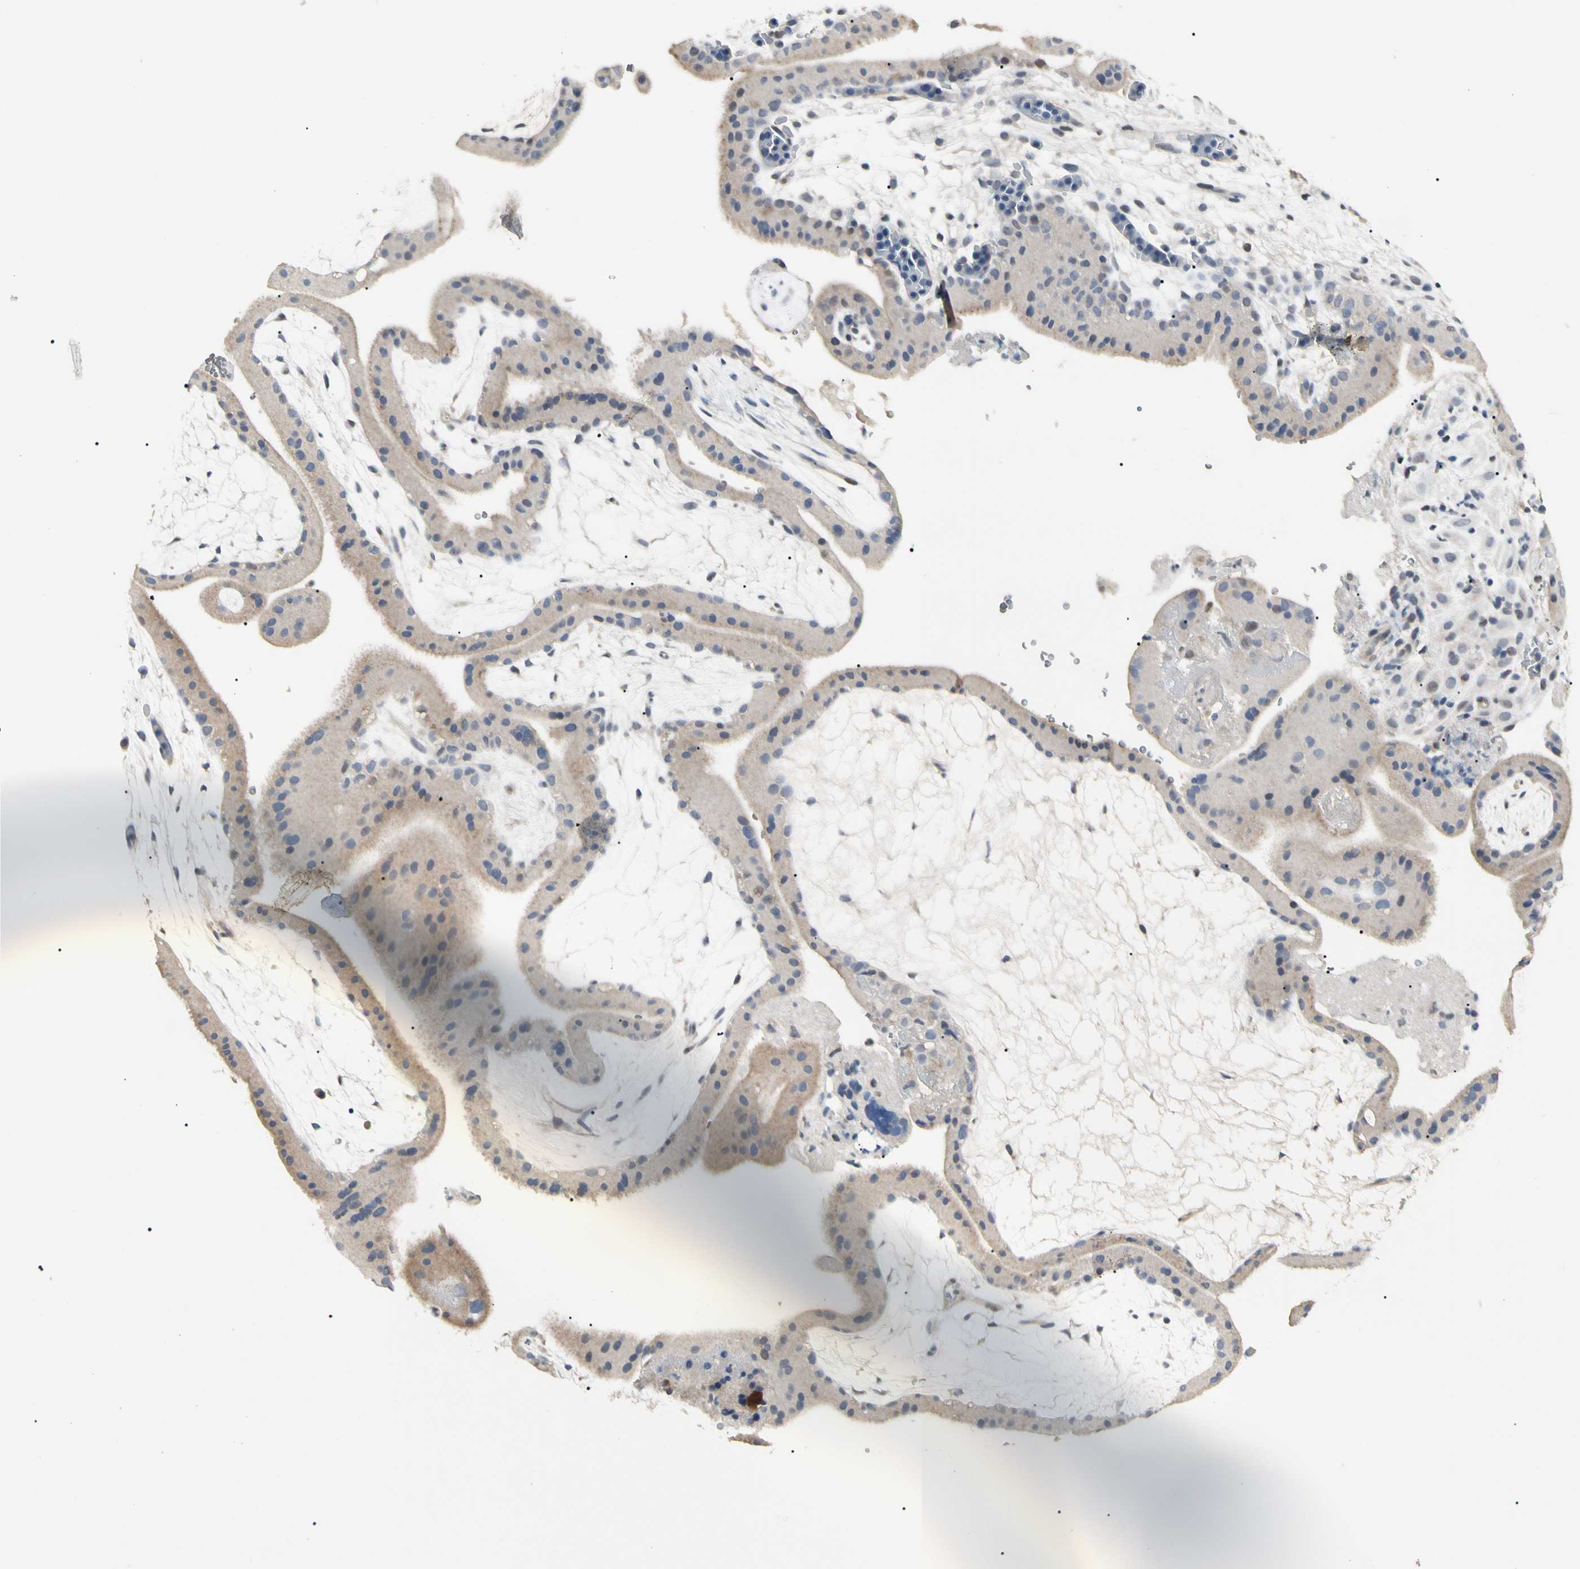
{"staining": {"intensity": "negative", "quantity": "none", "location": "none"}, "tissue": "placenta", "cell_type": "Decidual cells", "image_type": "normal", "snomed": [{"axis": "morphology", "description": "Normal tissue, NOS"}, {"axis": "topography", "description": "Placenta"}], "caption": "Immunohistochemistry of normal placenta exhibits no staining in decidual cells. (DAB immunohistochemistry visualized using brightfield microscopy, high magnification).", "gene": "GREM1", "patient": {"sex": "female", "age": 19}}